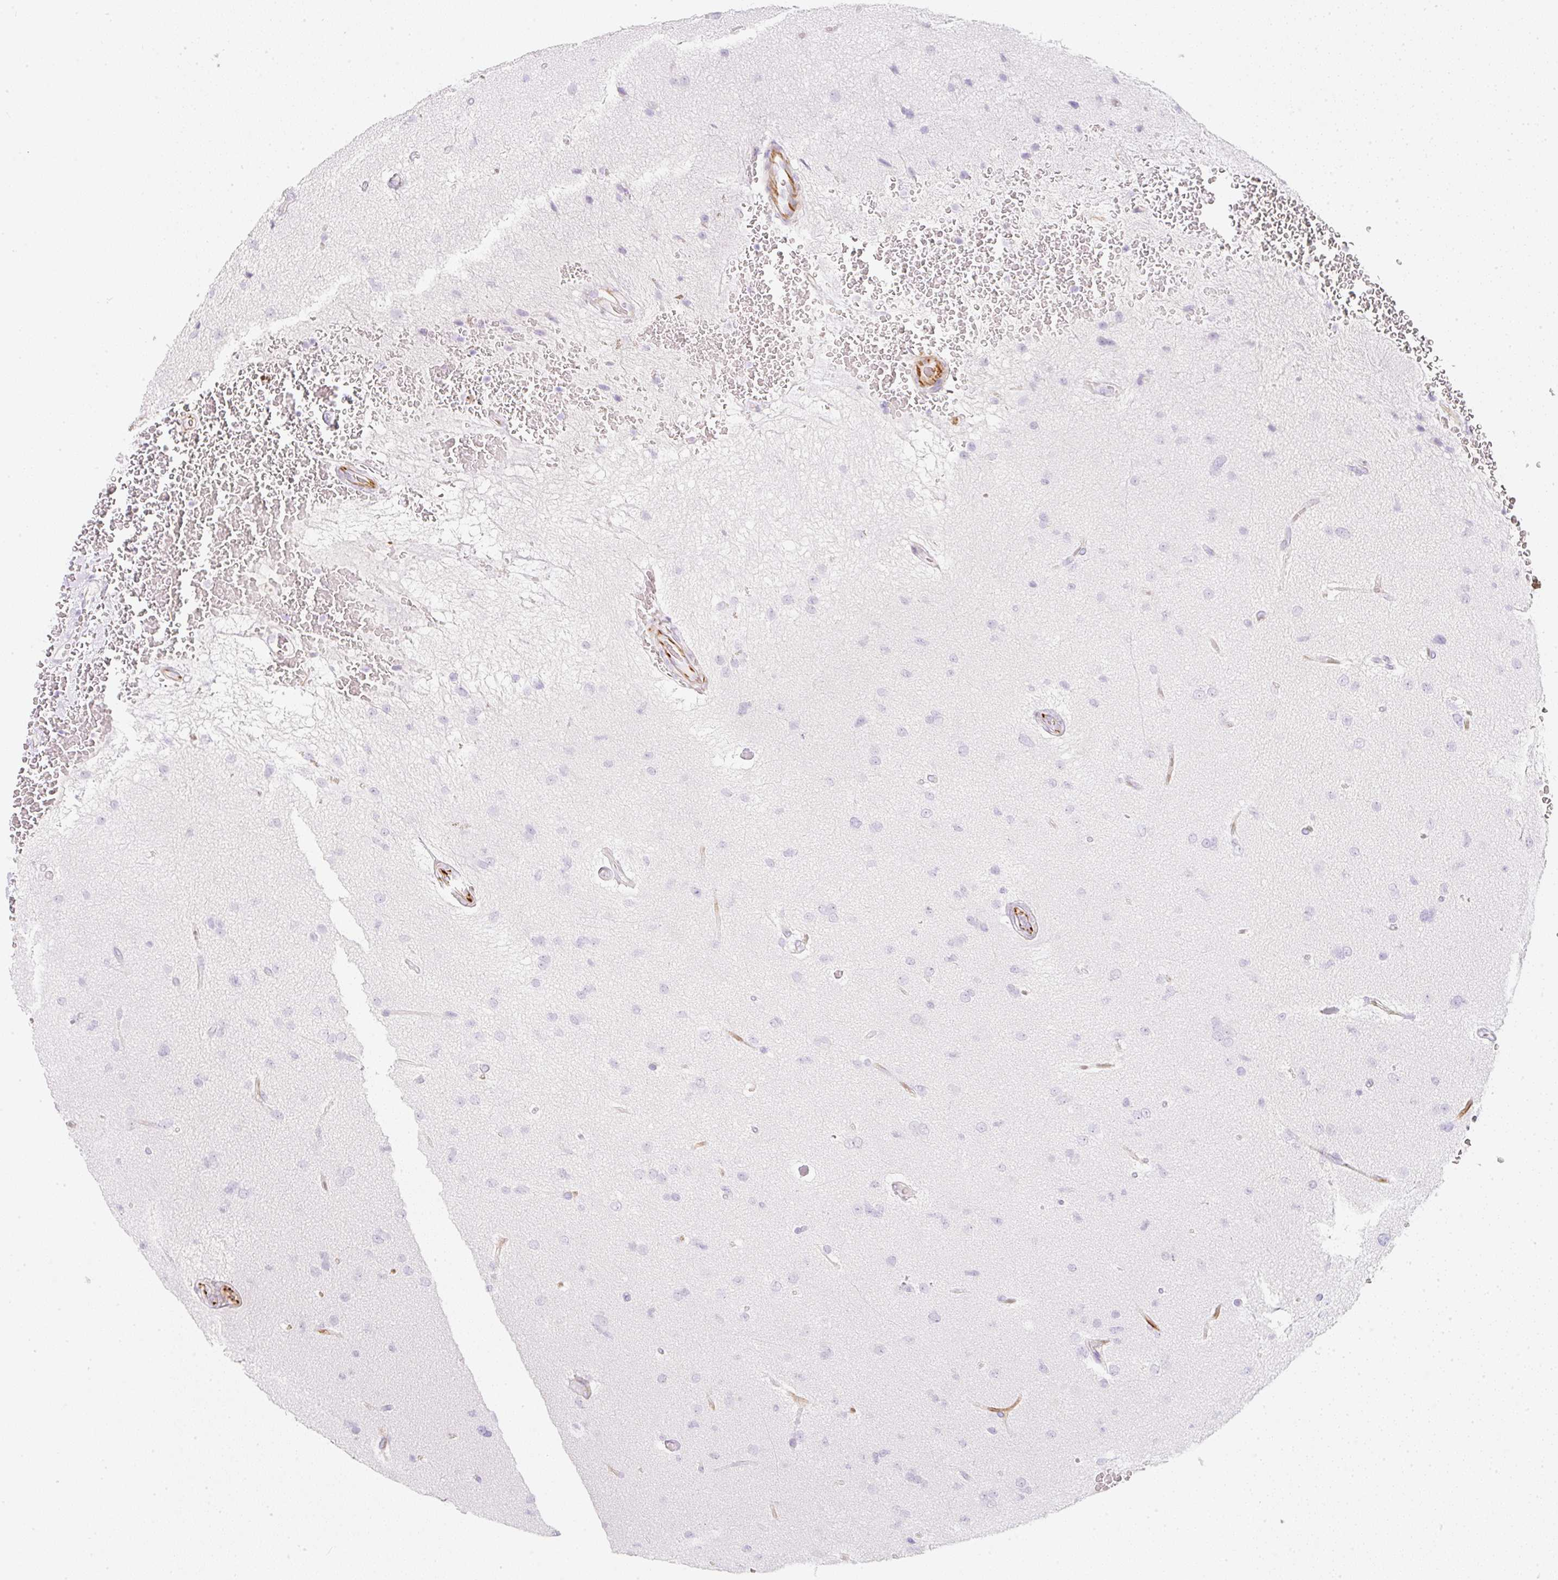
{"staining": {"intensity": "negative", "quantity": "none", "location": "none"}, "tissue": "glioma", "cell_type": "Tumor cells", "image_type": "cancer", "snomed": [{"axis": "morphology", "description": "Glioma, malignant, Low grade"}, {"axis": "topography", "description": "Brain"}], "caption": "High magnification brightfield microscopy of malignant low-grade glioma stained with DAB (3,3'-diaminobenzidine) (brown) and counterstained with hematoxylin (blue): tumor cells show no significant positivity. (DAB immunohistochemistry (IHC) visualized using brightfield microscopy, high magnification).", "gene": "ZNF689", "patient": {"sex": "female", "age": 32}}